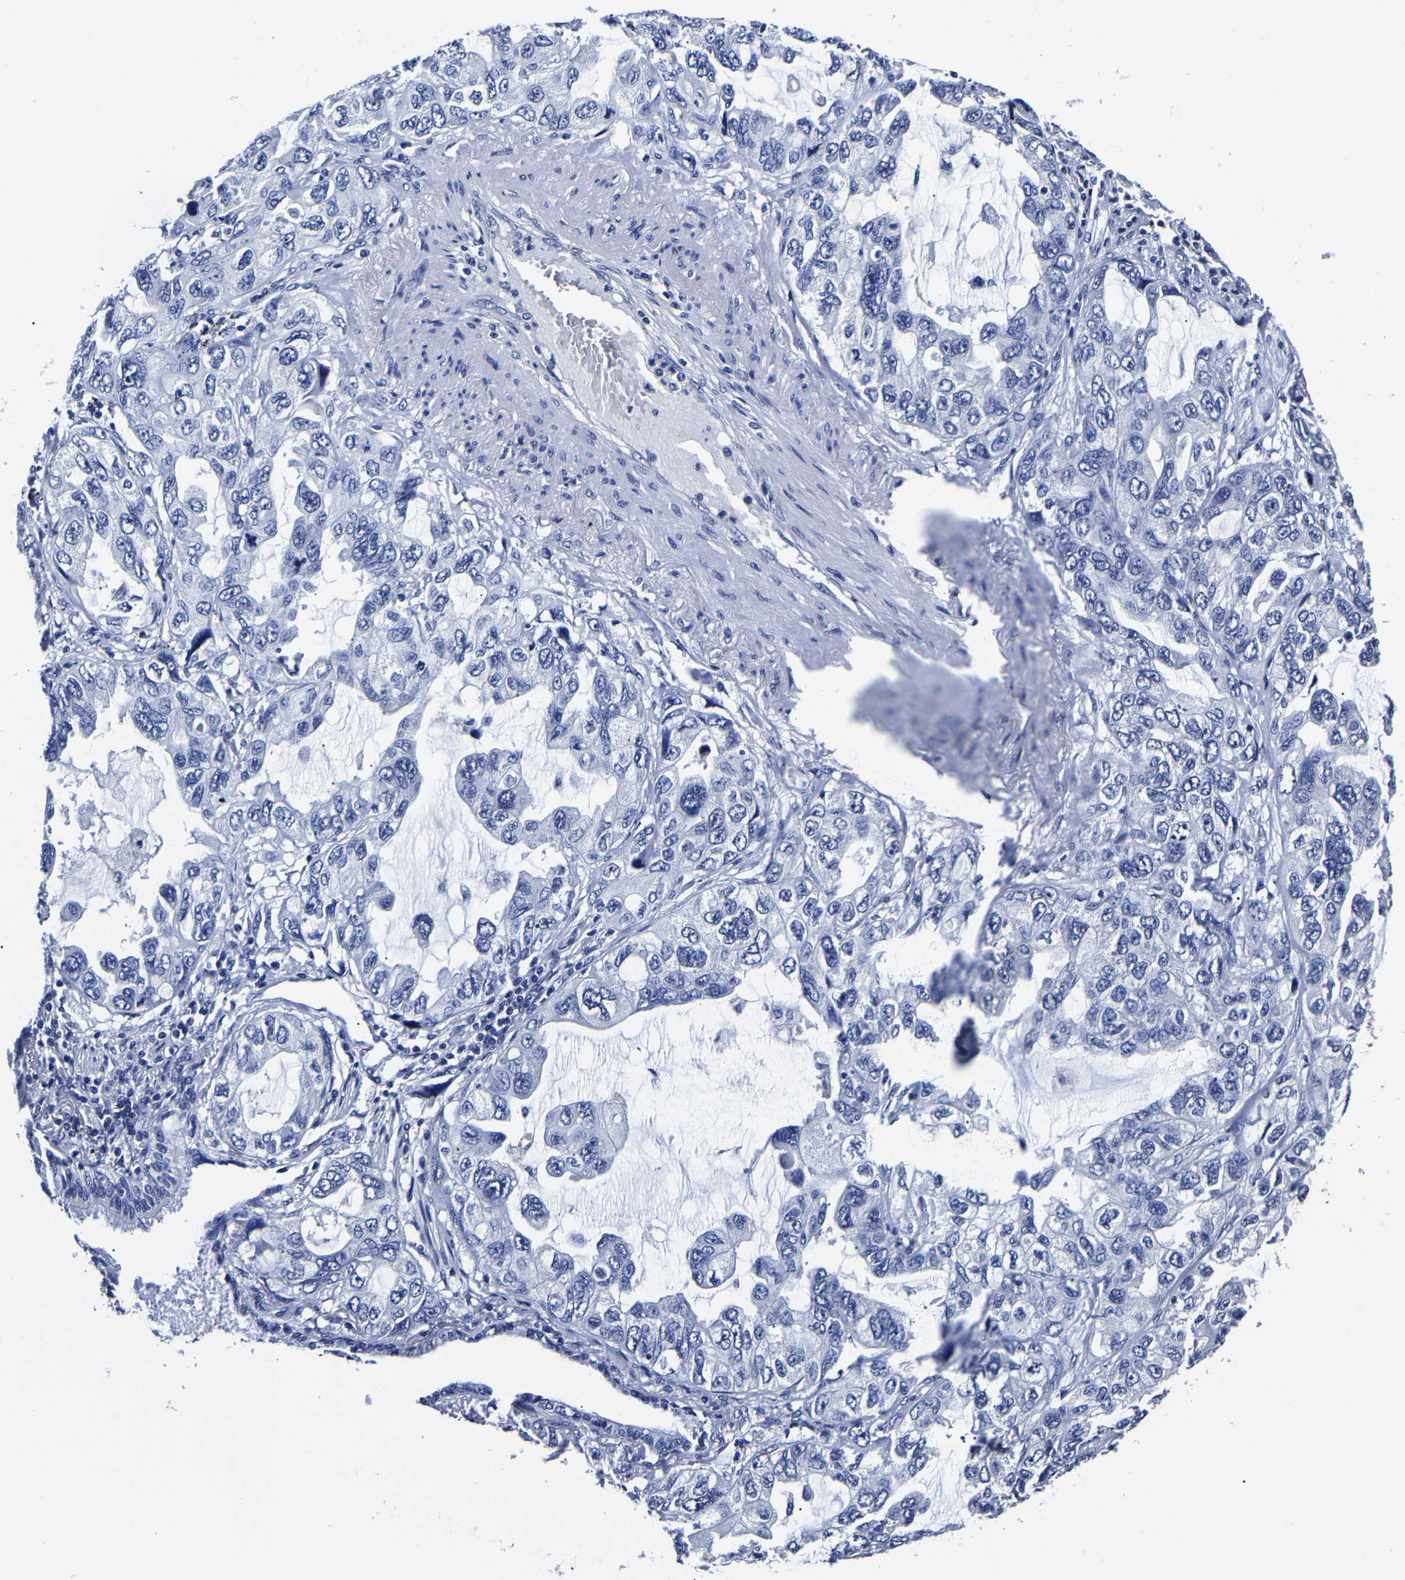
{"staining": {"intensity": "negative", "quantity": "none", "location": "none"}, "tissue": "lung cancer", "cell_type": "Tumor cells", "image_type": "cancer", "snomed": [{"axis": "morphology", "description": "Squamous cell carcinoma, NOS"}, {"axis": "topography", "description": "Lung"}], "caption": "Human lung cancer (squamous cell carcinoma) stained for a protein using IHC exhibits no expression in tumor cells.", "gene": "AKAP4", "patient": {"sex": "female", "age": 73}}